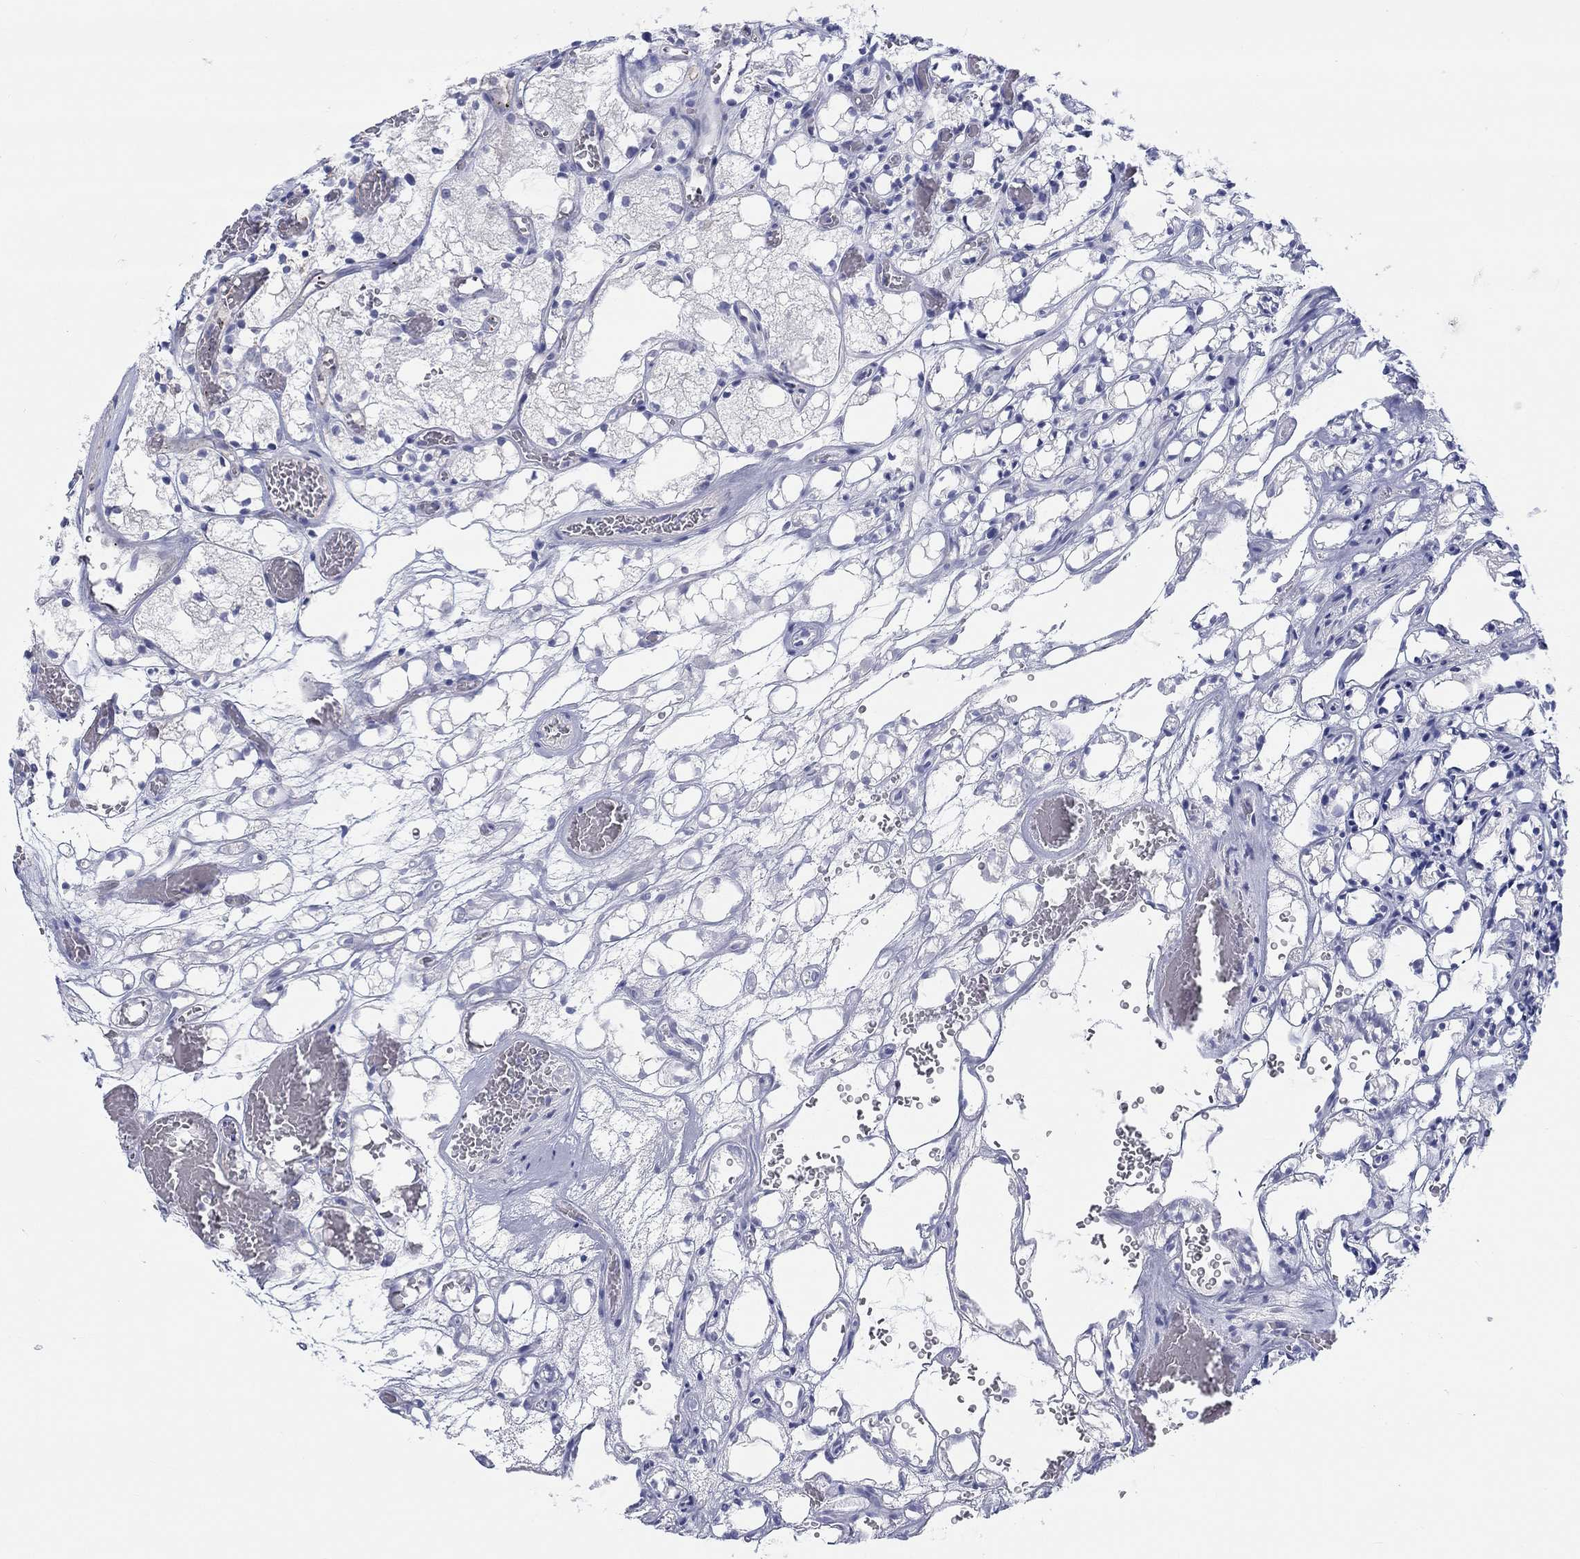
{"staining": {"intensity": "negative", "quantity": "none", "location": "none"}, "tissue": "renal cancer", "cell_type": "Tumor cells", "image_type": "cancer", "snomed": [{"axis": "morphology", "description": "Adenocarcinoma, NOS"}, {"axis": "topography", "description": "Kidney"}], "caption": "Photomicrograph shows no significant protein staining in tumor cells of renal adenocarcinoma.", "gene": "BCO2", "patient": {"sex": "female", "age": 69}}